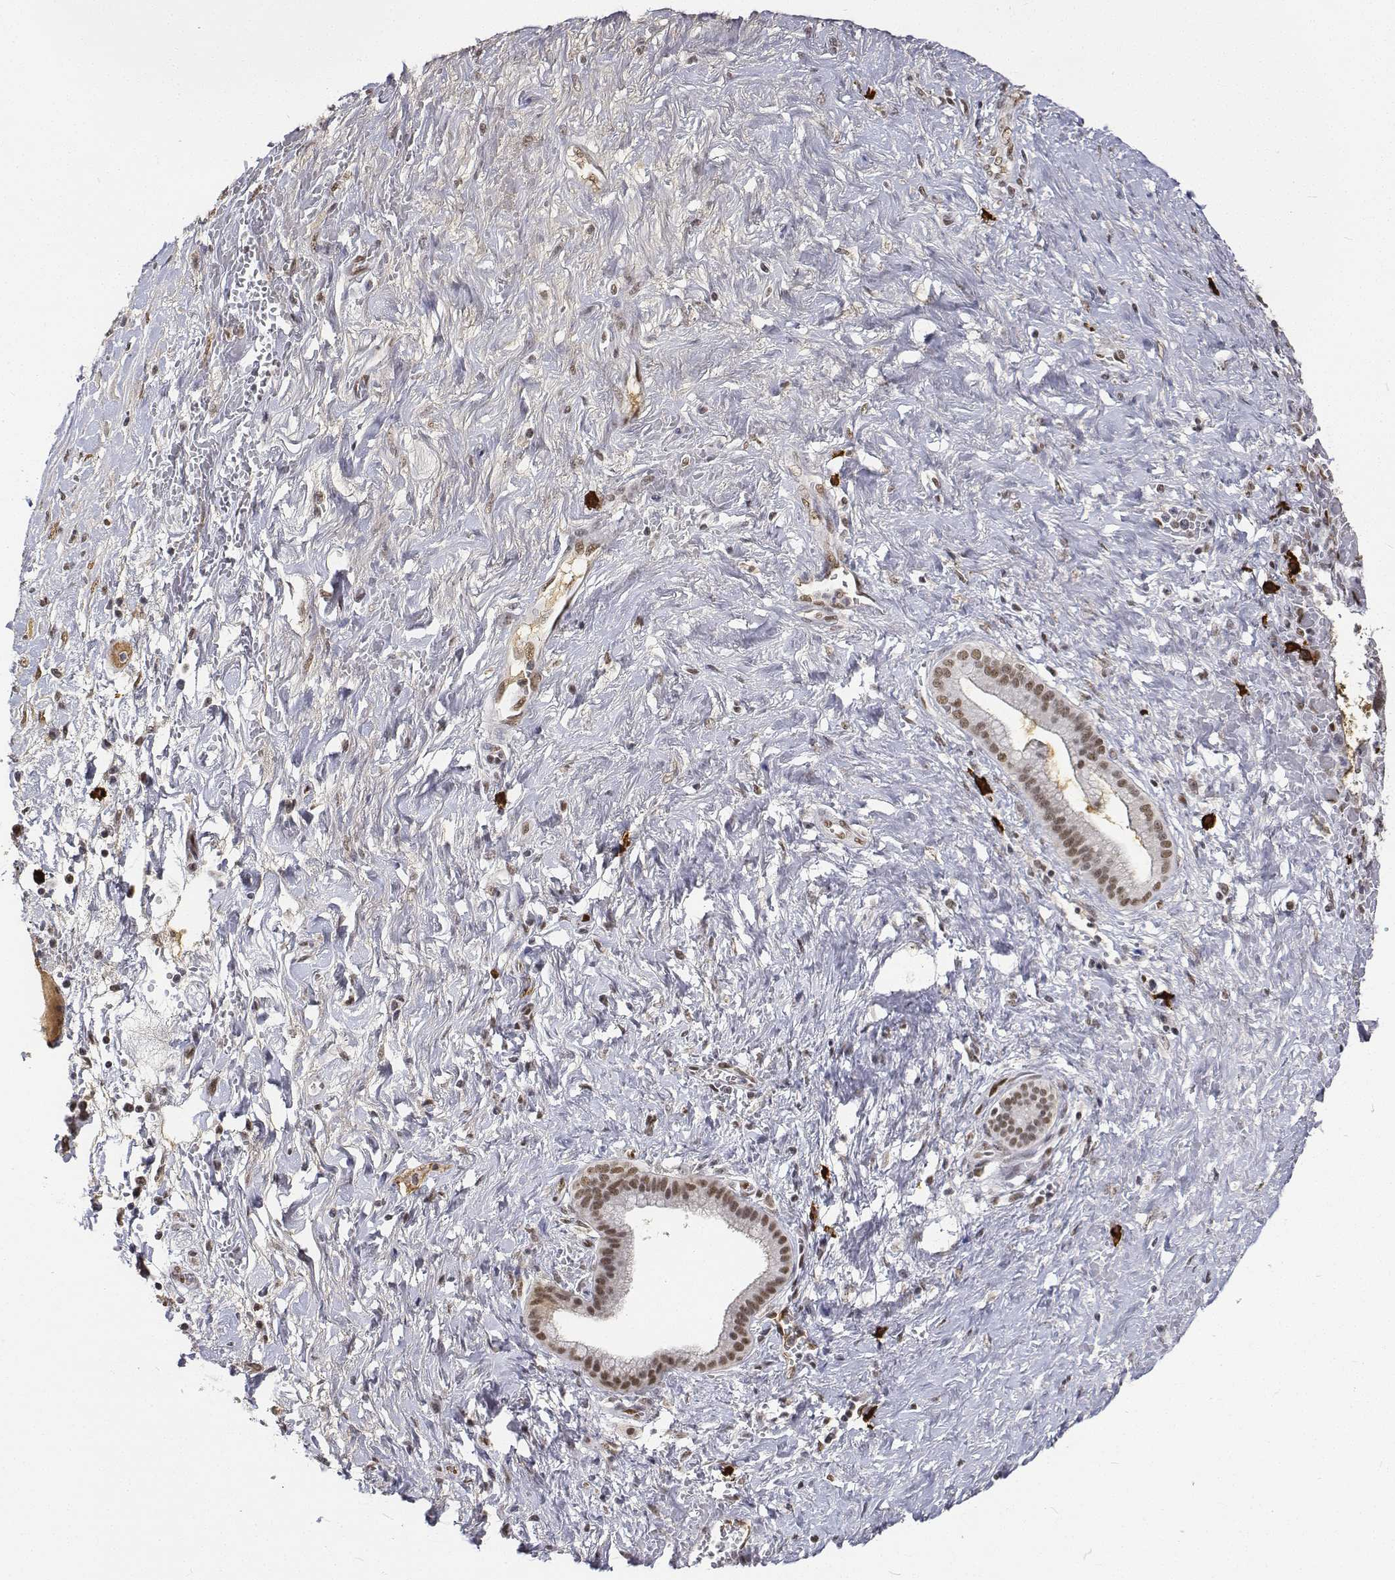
{"staining": {"intensity": "moderate", "quantity": ">75%", "location": "nuclear"}, "tissue": "pancreatic cancer", "cell_type": "Tumor cells", "image_type": "cancer", "snomed": [{"axis": "morphology", "description": "Adenocarcinoma, NOS"}, {"axis": "topography", "description": "Pancreas"}], "caption": "Protein staining reveals moderate nuclear positivity in about >75% of tumor cells in adenocarcinoma (pancreatic).", "gene": "ATRX", "patient": {"sex": "male", "age": 44}}